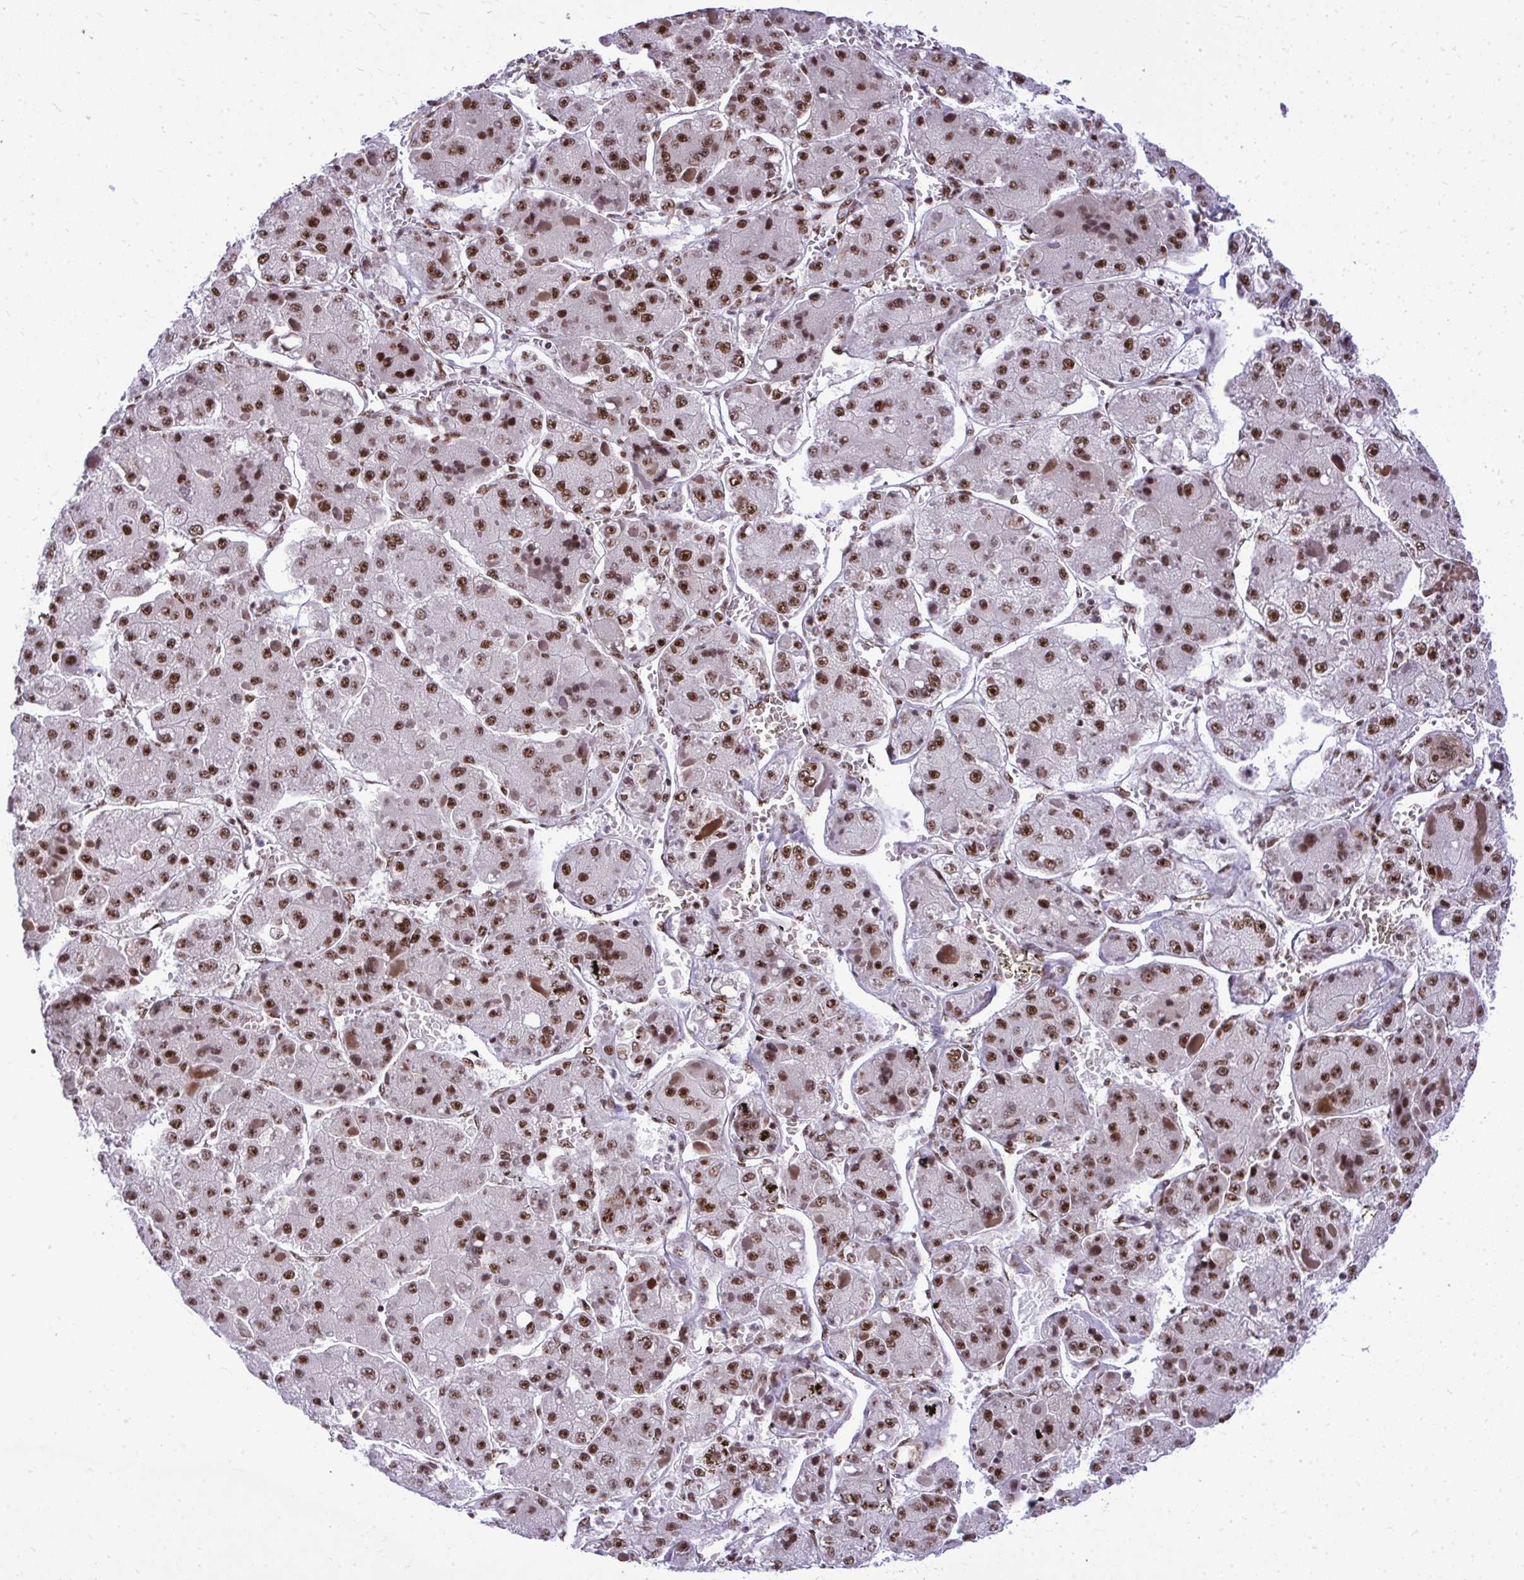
{"staining": {"intensity": "moderate", "quantity": ">75%", "location": "nuclear"}, "tissue": "liver cancer", "cell_type": "Tumor cells", "image_type": "cancer", "snomed": [{"axis": "morphology", "description": "Carcinoma, Hepatocellular, NOS"}, {"axis": "topography", "description": "Liver"}], "caption": "Brown immunohistochemical staining in liver hepatocellular carcinoma displays moderate nuclear staining in approximately >75% of tumor cells. The protein of interest is stained brown, and the nuclei are stained in blue (DAB (3,3'-diaminobenzidine) IHC with brightfield microscopy, high magnification).", "gene": "PRPF19", "patient": {"sex": "female", "age": 73}}